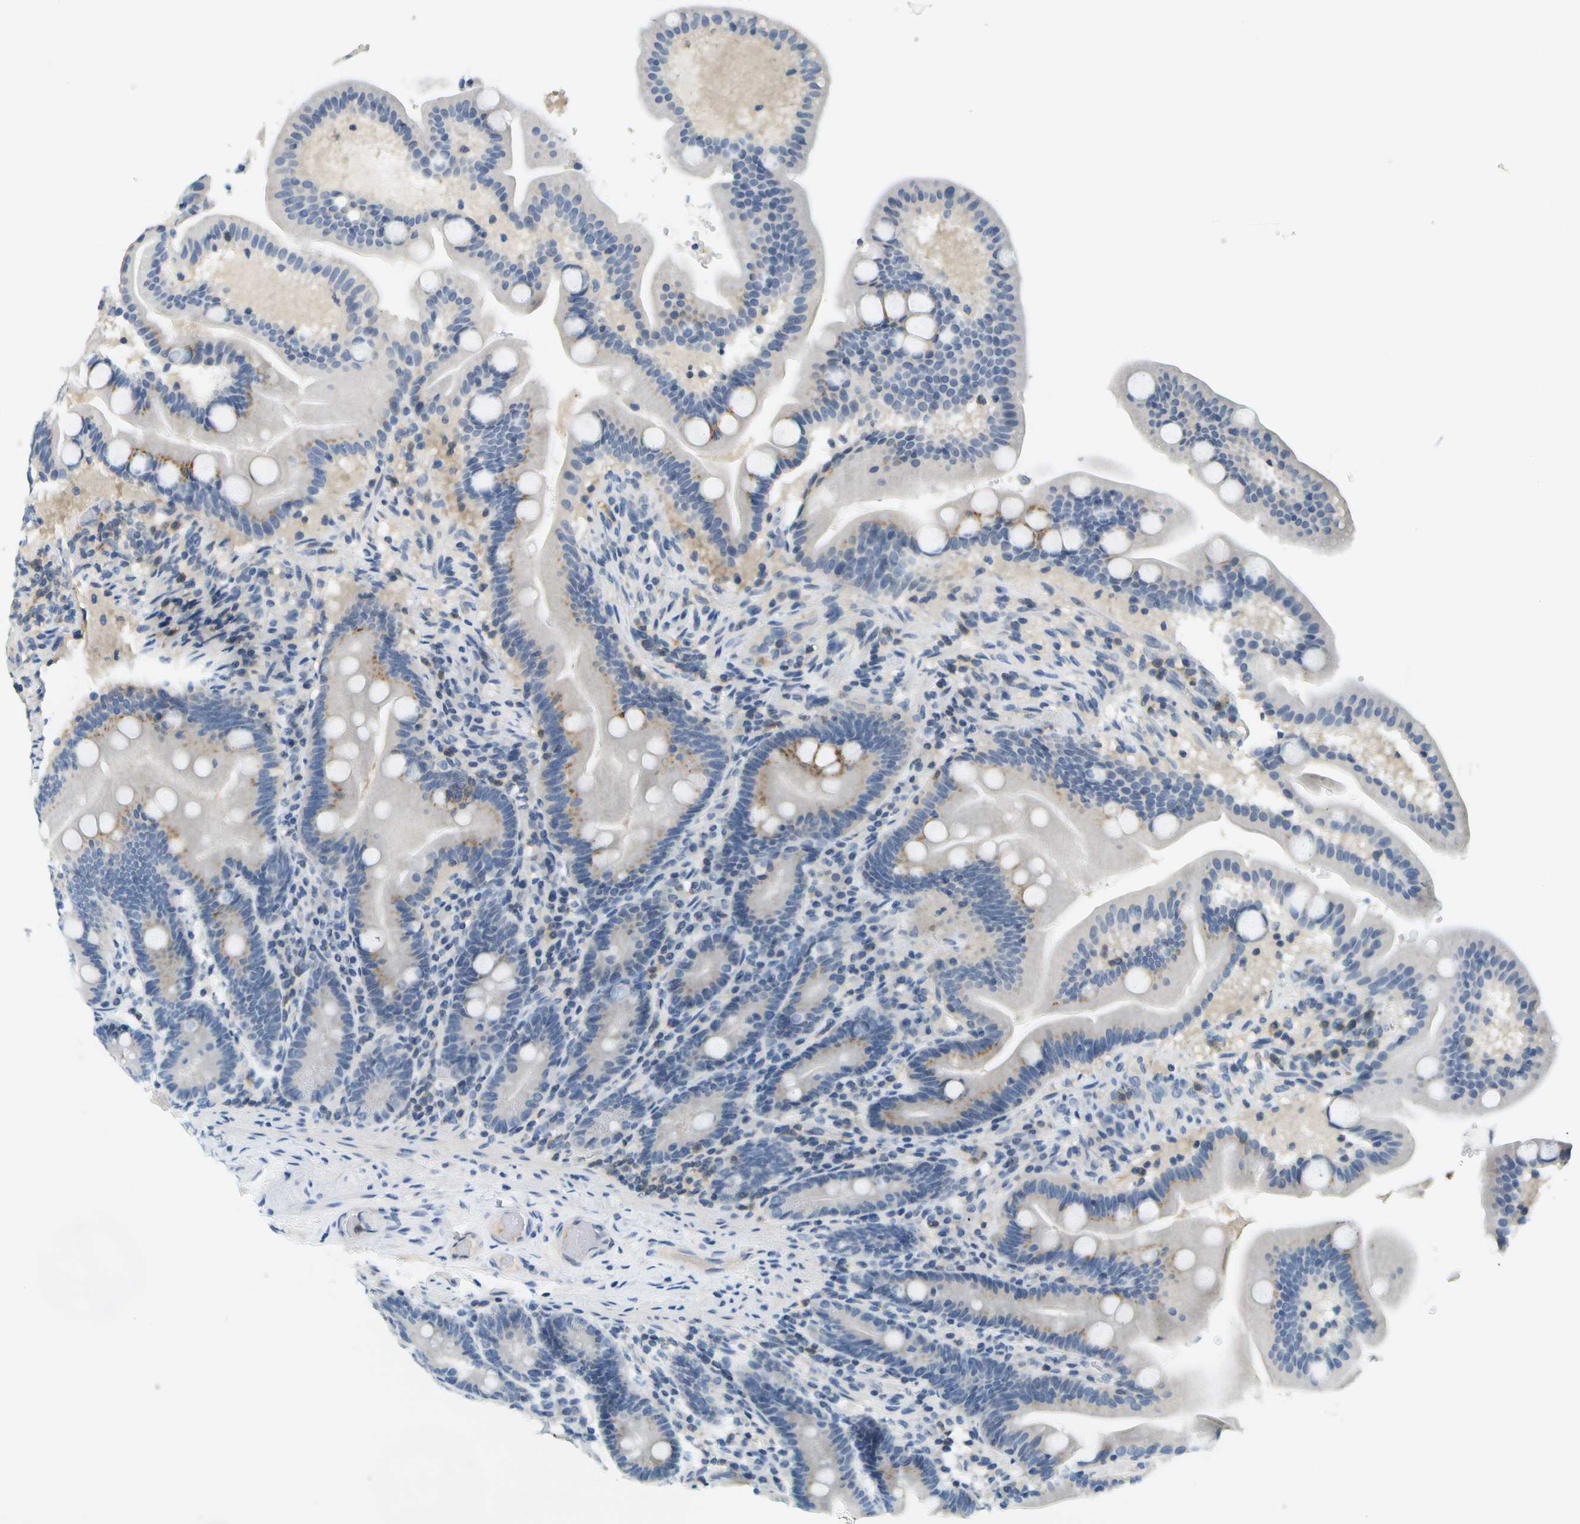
{"staining": {"intensity": "weak", "quantity": "<25%", "location": "cytoplasmic/membranous"}, "tissue": "duodenum", "cell_type": "Glandular cells", "image_type": "normal", "snomed": [{"axis": "morphology", "description": "Normal tissue, NOS"}, {"axis": "topography", "description": "Duodenum"}], "caption": "Immunohistochemical staining of unremarkable duodenum demonstrates no significant staining in glandular cells.", "gene": "RASGRP2", "patient": {"sex": "male", "age": 54}}